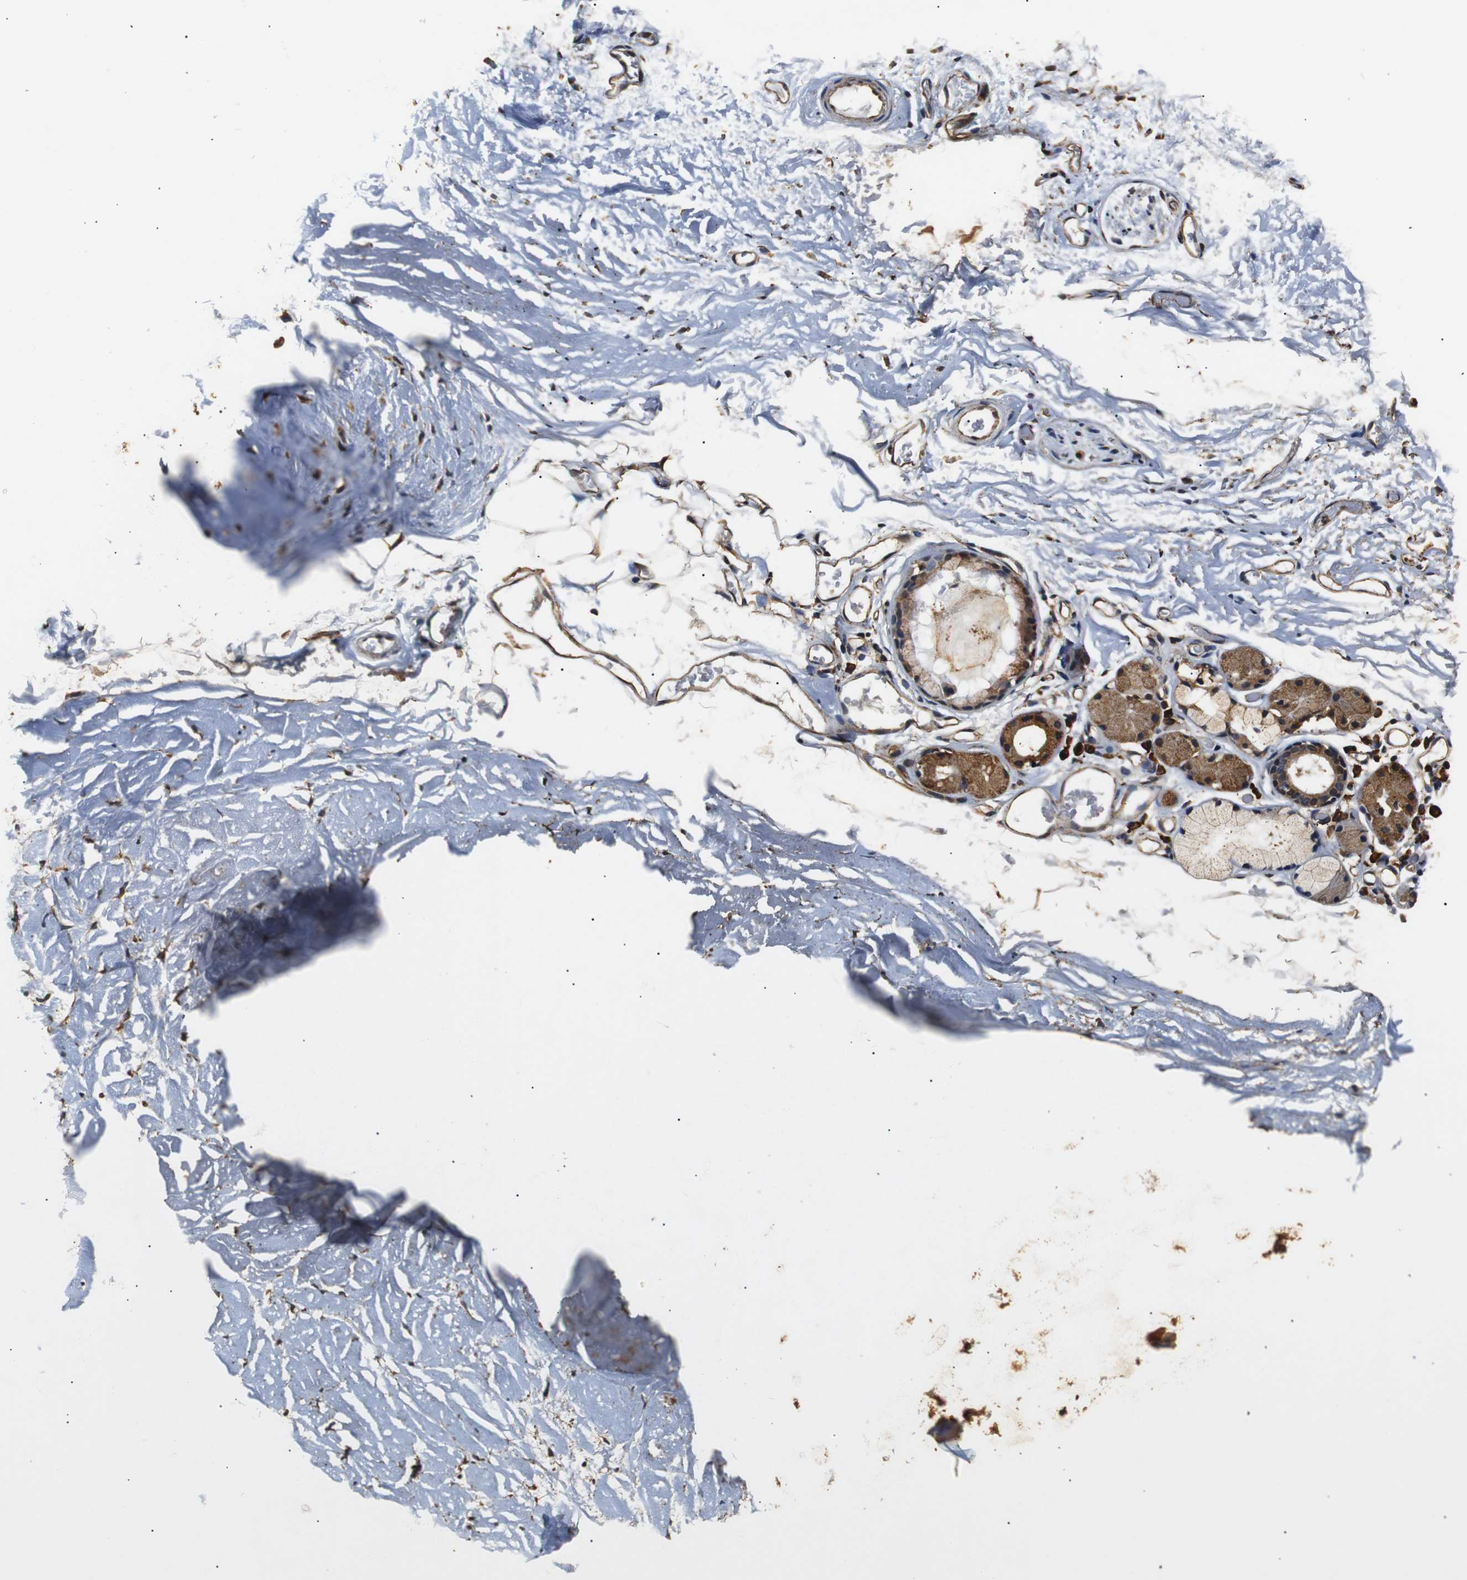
{"staining": {"intensity": "moderate", "quantity": ">75%", "location": "cytoplasmic/membranous"}, "tissue": "adipose tissue", "cell_type": "Adipocytes", "image_type": "normal", "snomed": [{"axis": "morphology", "description": "Normal tissue, NOS"}, {"axis": "topography", "description": "Bronchus"}], "caption": "High-power microscopy captured an IHC photomicrograph of normal adipose tissue, revealing moderate cytoplasmic/membranous expression in approximately >75% of adipocytes. Nuclei are stained in blue.", "gene": "HHIP", "patient": {"sex": "female", "age": 73}}